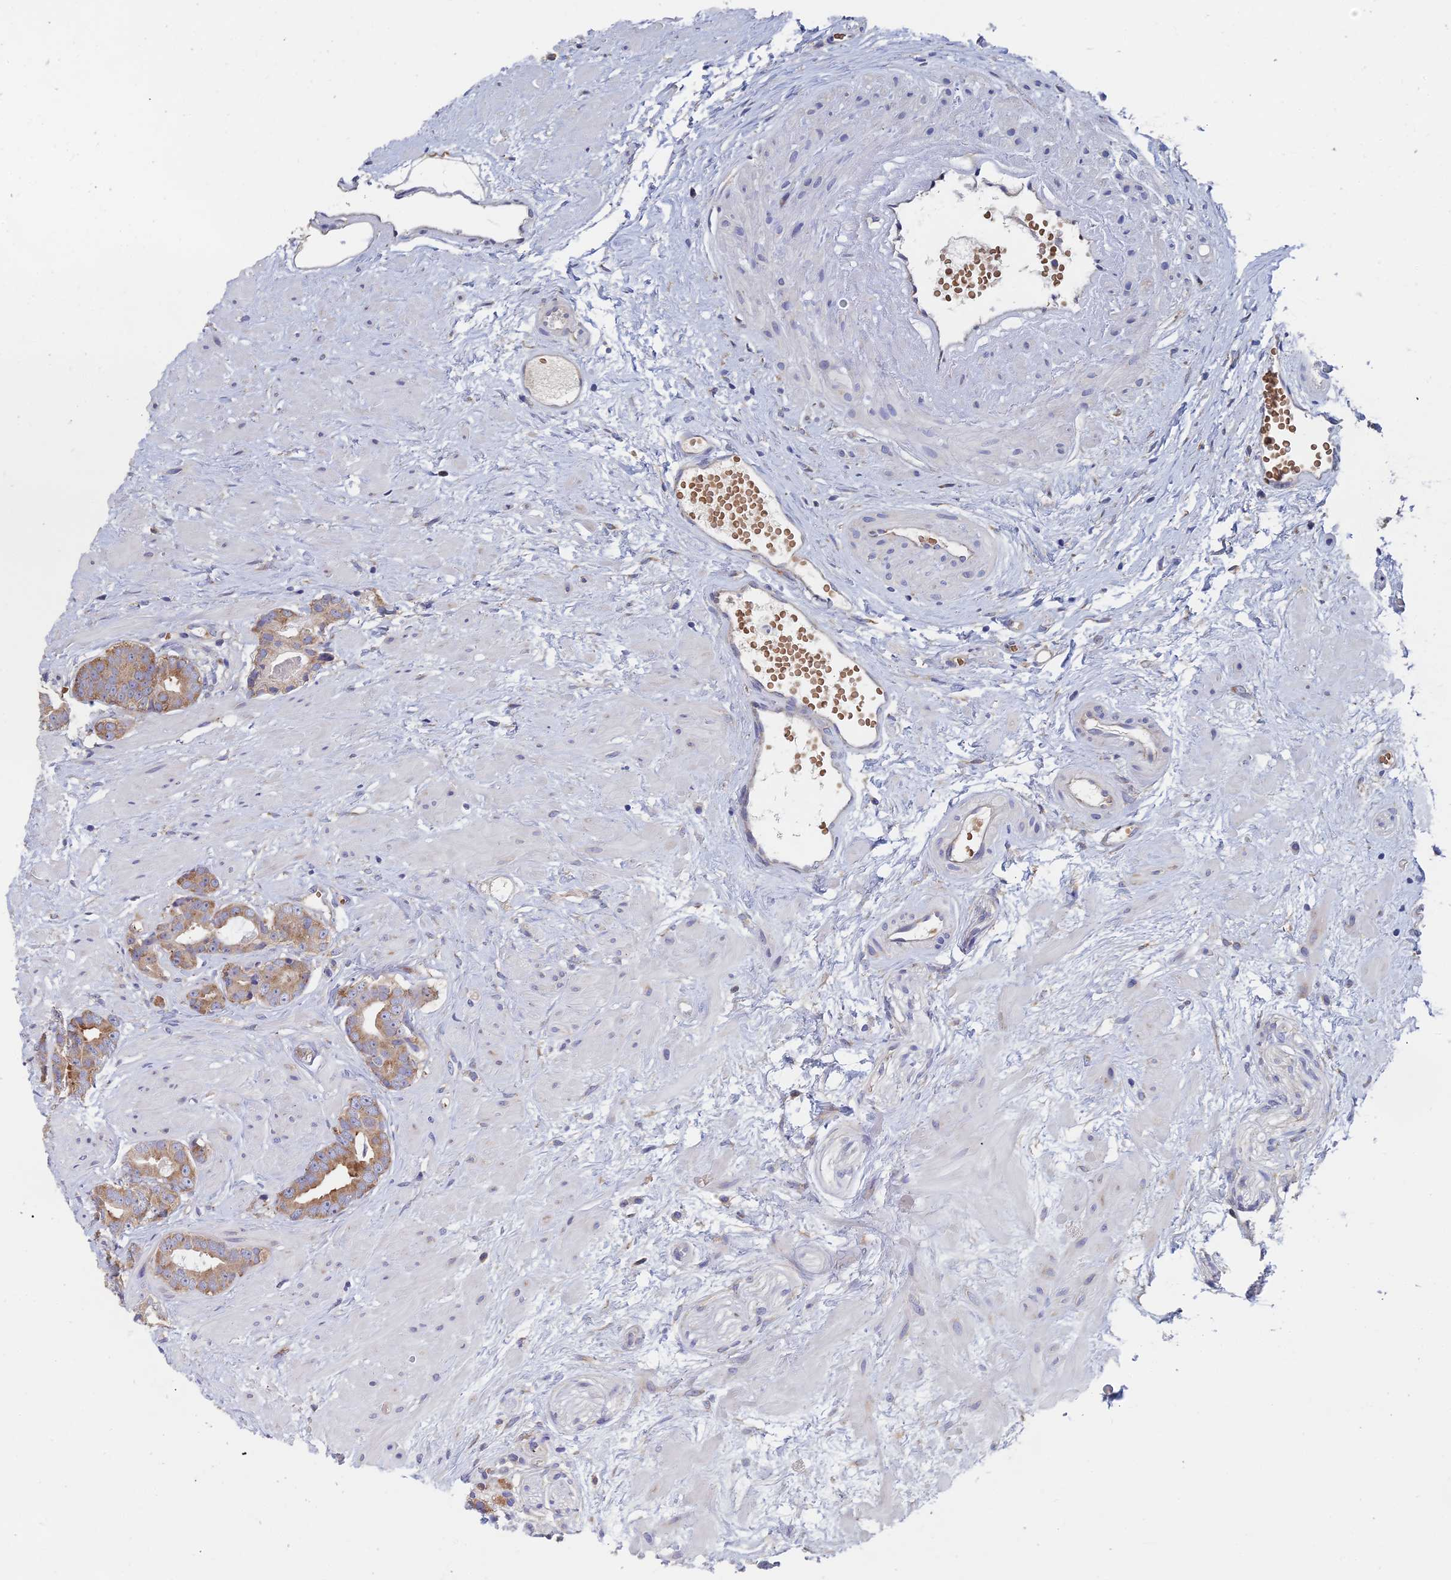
{"staining": {"intensity": "moderate", "quantity": ">75%", "location": "cytoplasmic/membranous"}, "tissue": "prostate cancer", "cell_type": "Tumor cells", "image_type": "cancer", "snomed": [{"axis": "morphology", "description": "Adenocarcinoma, Low grade"}, {"axis": "topography", "description": "Prostate"}], "caption": "Moderate cytoplasmic/membranous protein expression is identified in about >75% of tumor cells in prostate adenocarcinoma (low-grade). The staining was performed using DAB, with brown indicating positive protein expression. Nuclei are stained blue with hematoxylin.", "gene": "ELOF1", "patient": {"sex": "male", "age": 64}}